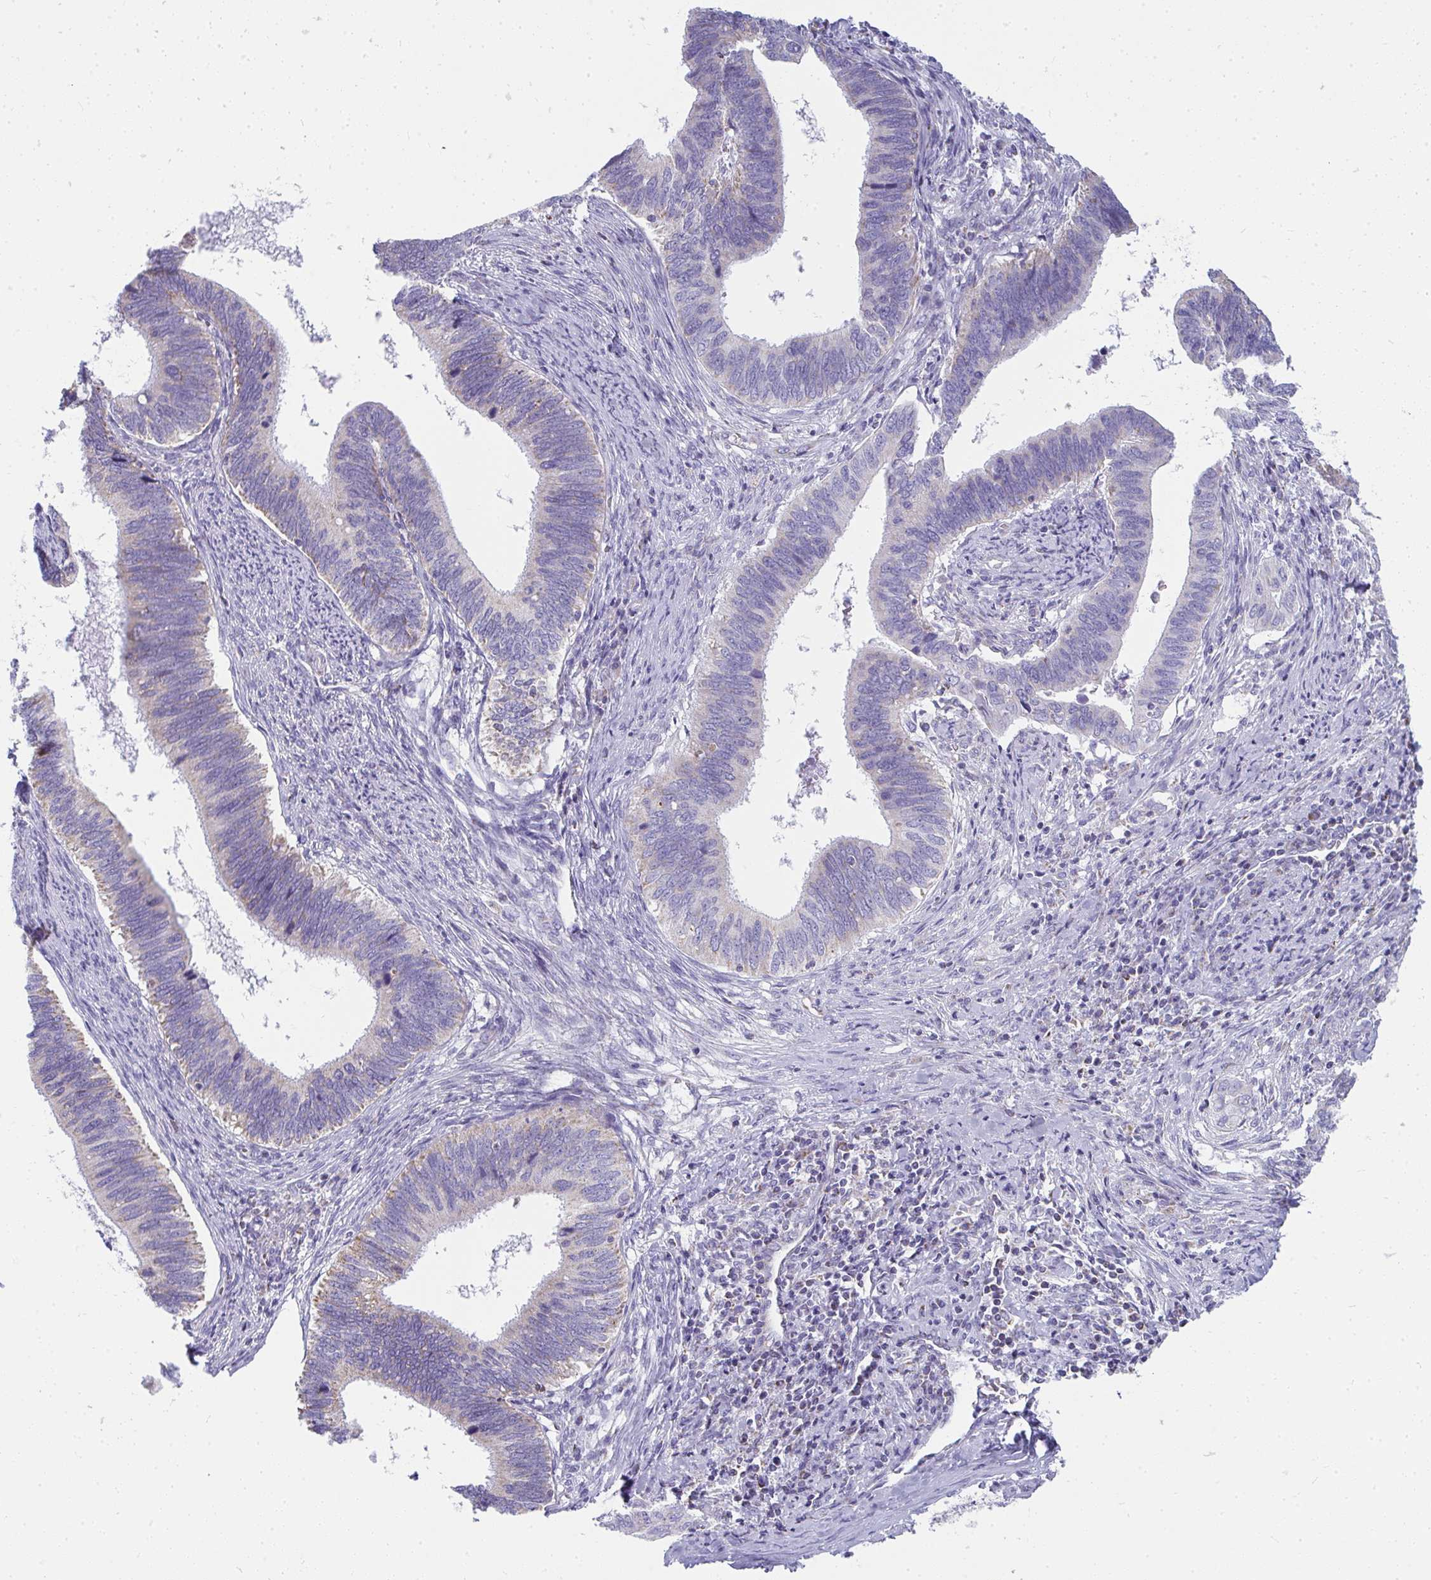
{"staining": {"intensity": "weak", "quantity": "<25%", "location": "cytoplasmic/membranous"}, "tissue": "cervical cancer", "cell_type": "Tumor cells", "image_type": "cancer", "snomed": [{"axis": "morphology", "description": "Adenocarcinoma, NOS"}, {"axis": "topography", "description": "Cervix"}], "caption": "Photomicrograph shows no significant protein staining in tumor cells of cervical cancer (adenocarcinoma). Brightfield microscopy of immunohistochemistry stained with DAB (brown) and hematoxylin (blue), captured at high magnification.", "gene": "SLC6A1", "patient": {"sex": "female", "age": 42}}